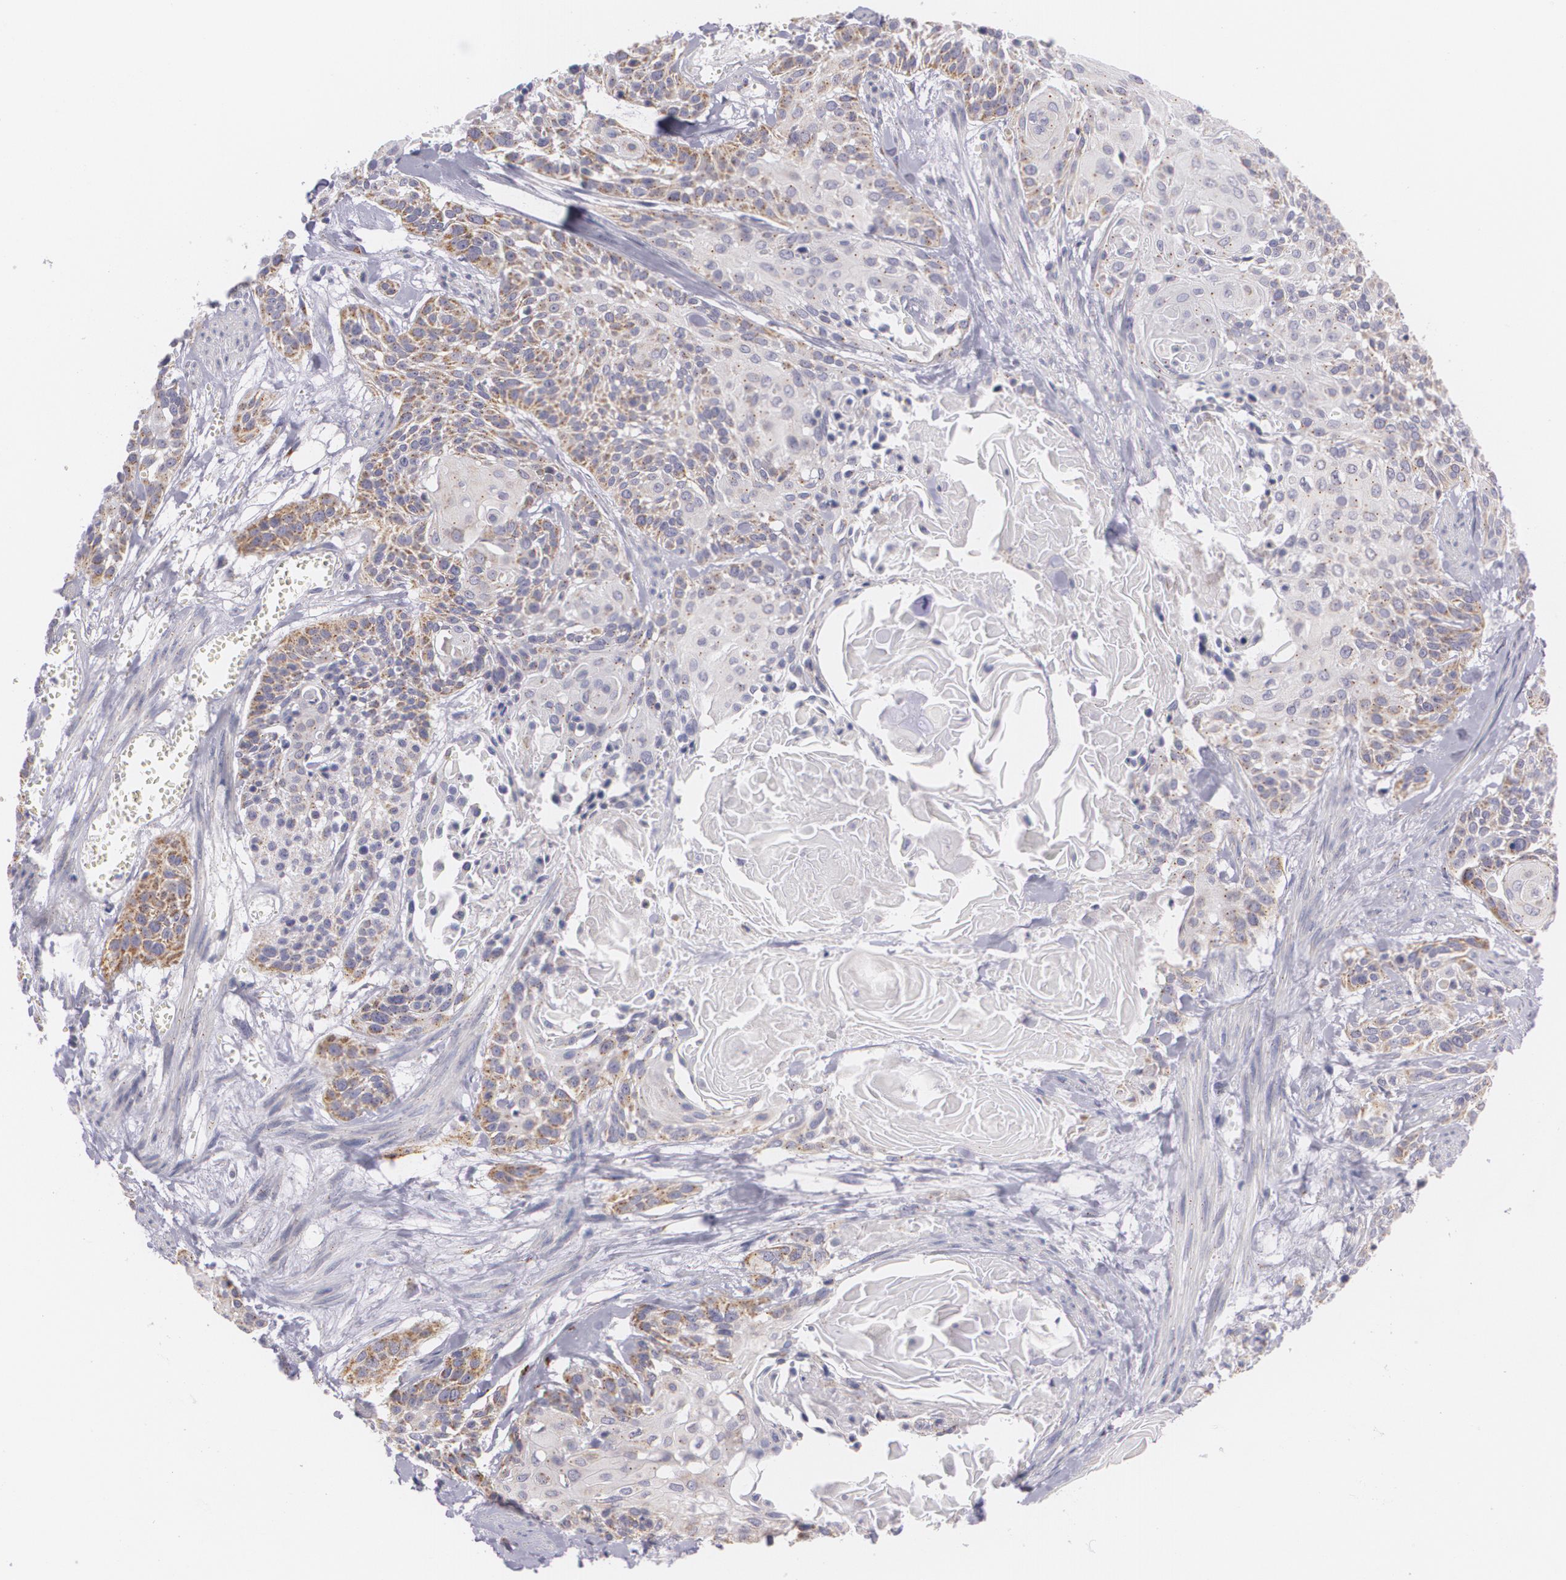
{"staining": {"intensity": "moderate", "quantity": "25%-75%", "location": "cytoplasmic/membranous"}, "tissue": "cervical cancer", "cell_type": "Tumor cells", "image_type": "cancer", "snomed": [{"axis": "morphology", "description": "Squamous cell carcinoma, NOS"}, {"axis": "topography", "description": "Cervix"}], "caption": "A brown stain highlights moderate cytoplasmic/membranous expression of a protein in squamous cell carcinoma (cervical) tumor cells. (DAB = brown stain, brightfield microscopy at high magnification).", "gene": "CILK1", "patient": {"sex": "female", "age": 57}}